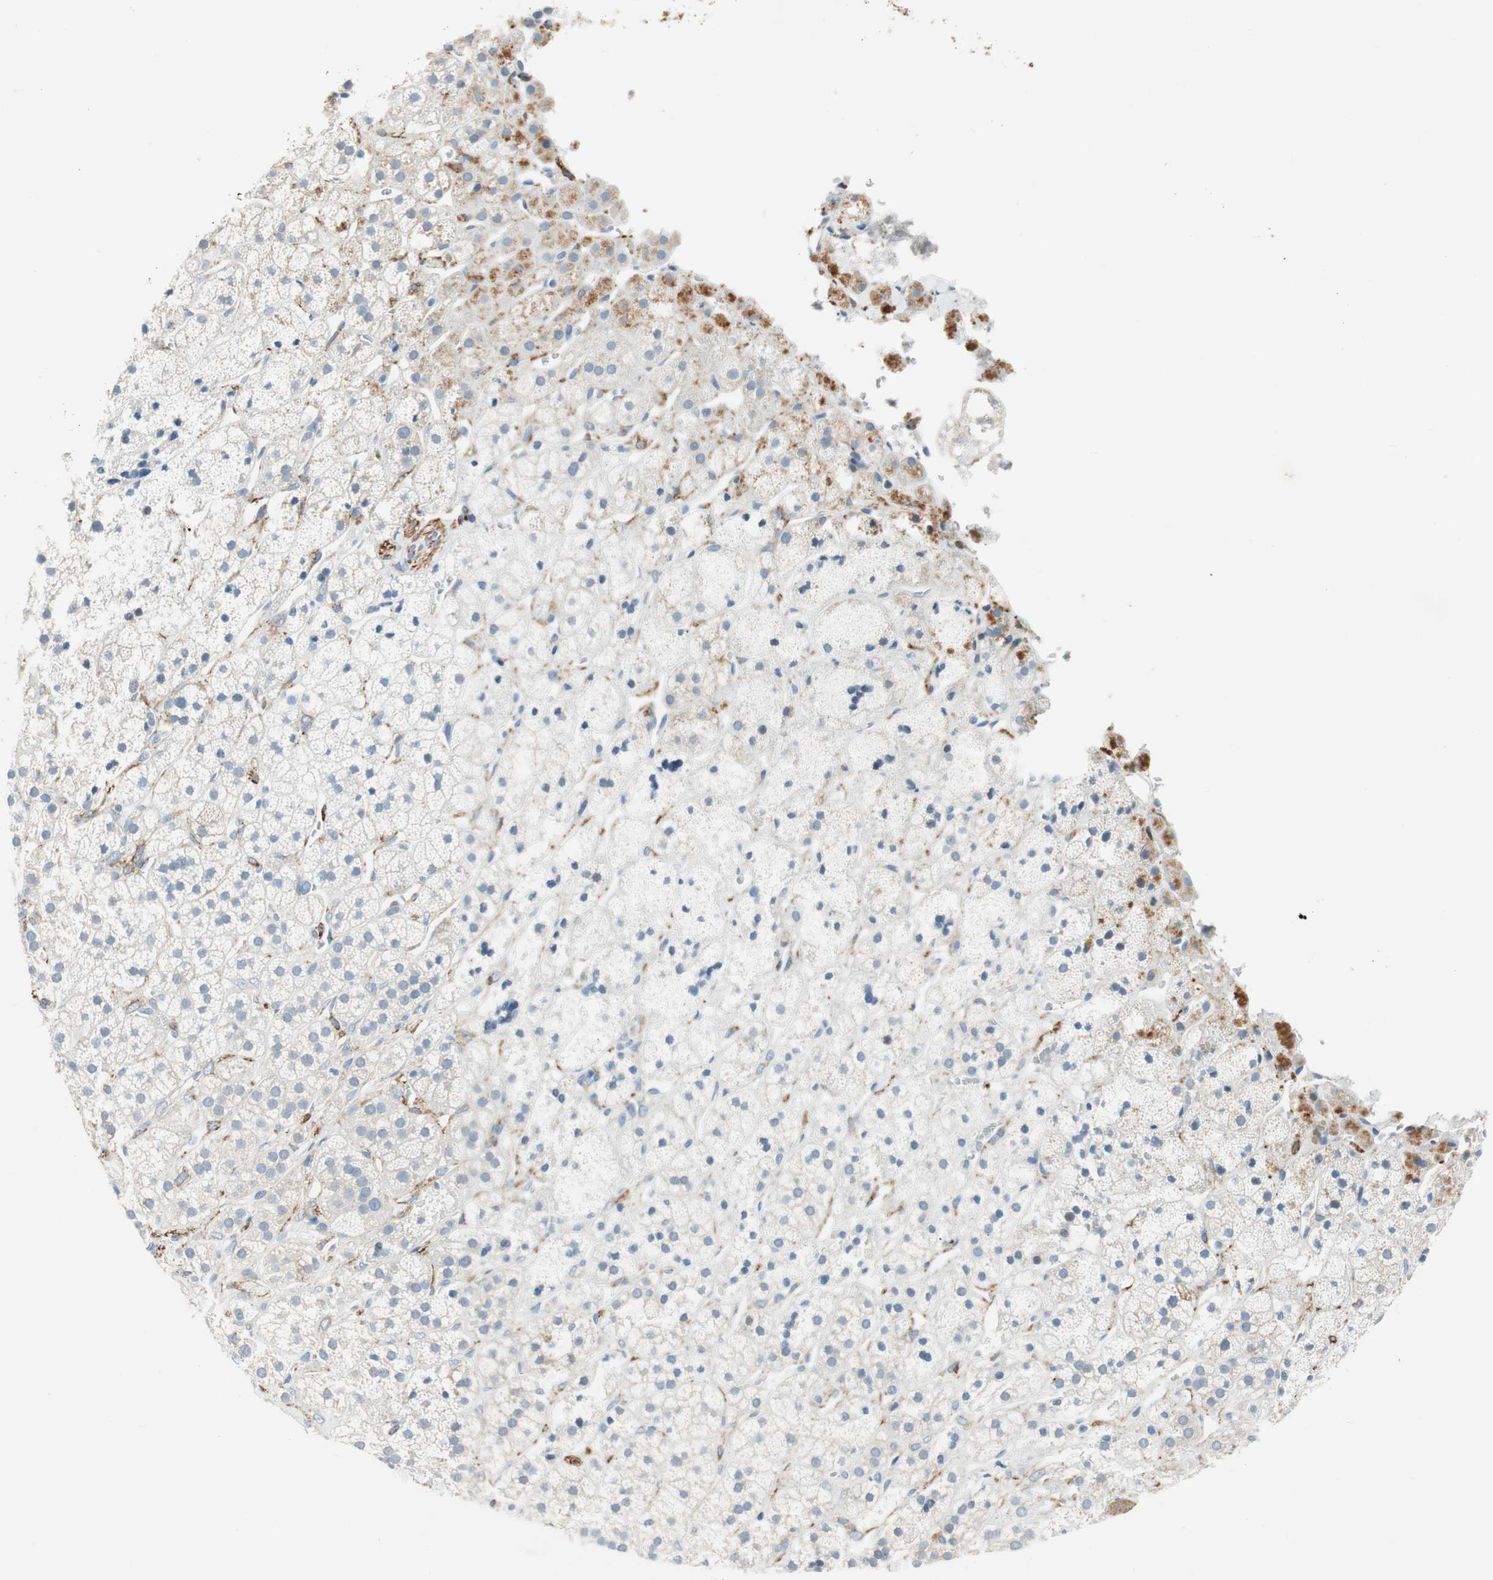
{"staining": {"intensity": "moderate", "quantity": "<25%", "location": "cytoplasmic/membranous"}, "tissue": "adrenal gland", "cell_type": "Glandular cells", "image_type": "normal", "snomed": [{"axis": "morphology", "description": "Normal tissue, NOS"}, {"axis": "topography", "description": "Adrenal gland"}], "caption": "This micrograph reveals immunohistochemistry (IHC) staining of unremarkable adrenal gland, with low moderate cytoplasmic/membranous positivity in approximately <25% of glandular cells.", "gene": "CCM2L", "patient": {"sex": "male", "age": 56}}